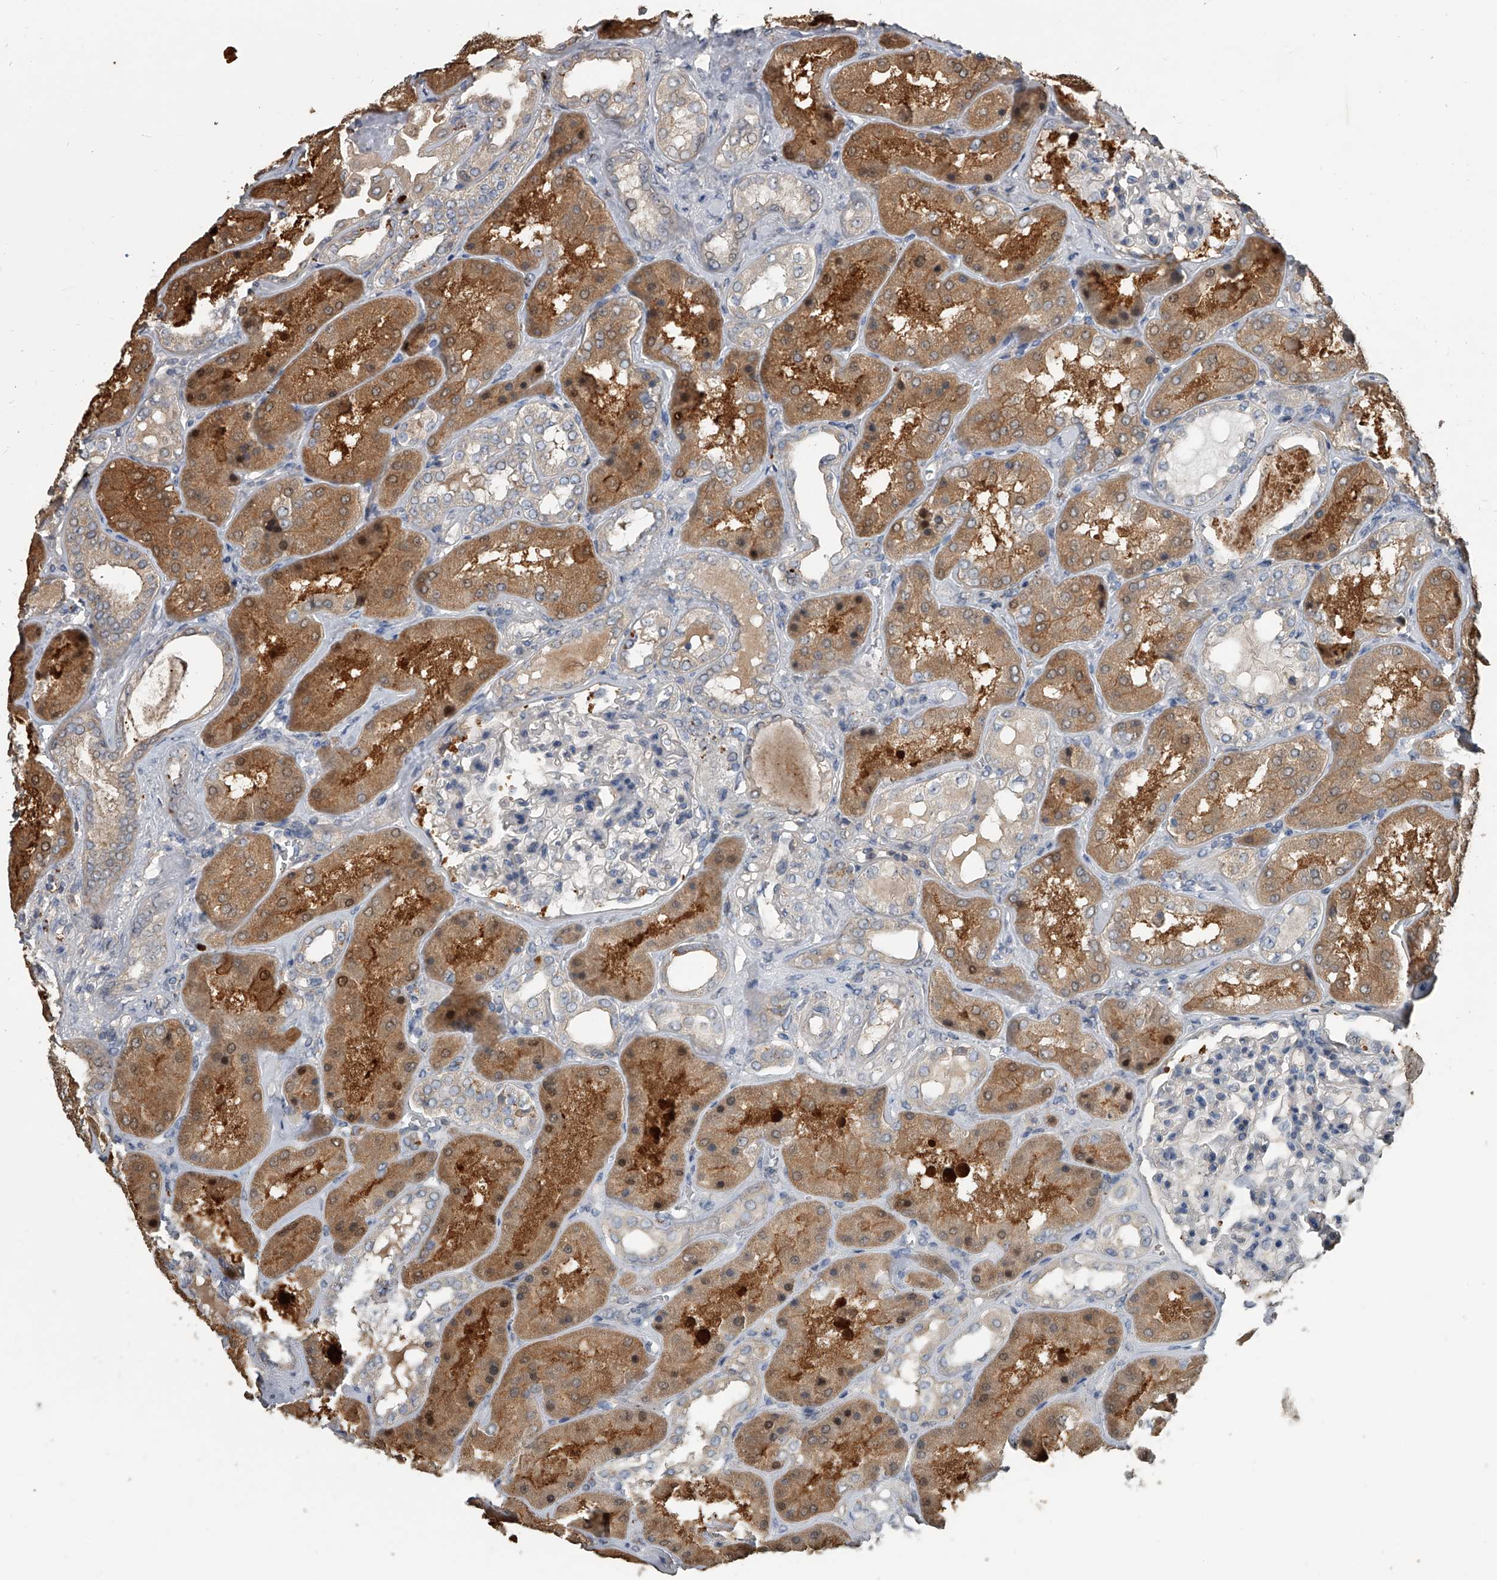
{"staining": {"intensity": "negative", "quantity": "none", "location": "none"}, "tissue": "kidney", "cell_type": "Cells in glomeruli", "image_type": "normal", "snomed": [{"axis": "morphology", "description": "Normal tissue, NOS"}, {"axis": "topography", "description": "Kidney"}], "caption": "This is an IHC micrograph of normal human kidney. There is no positivity in cells in glomeruli.", "gene": "DOCK9", "patient": {"sex": "female", "age": 56}}